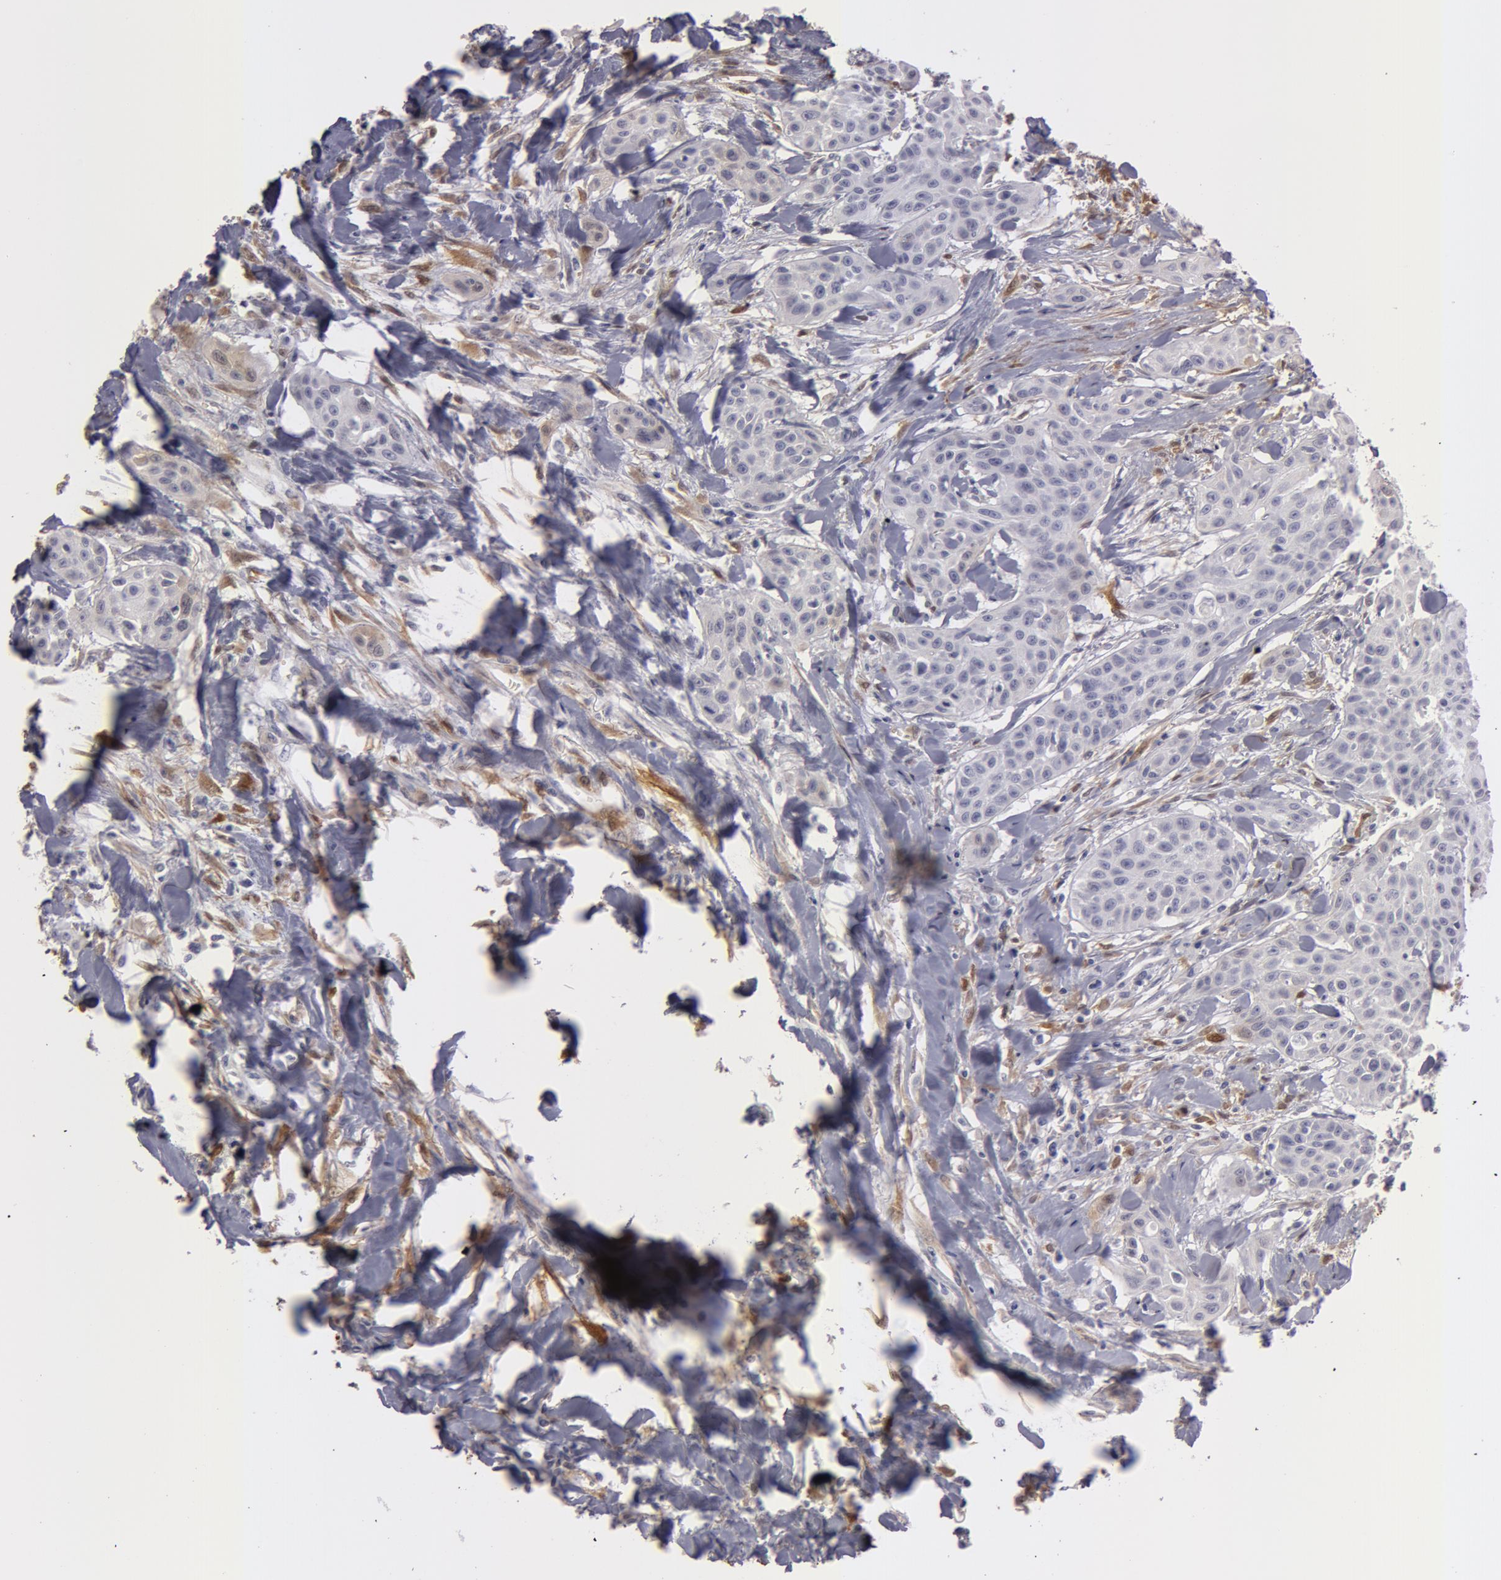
{"staining": {"intensity": "negative", "quantity": "none", "location": "none"}, "tissue": "head and neck cancer", "cell_type": "Tumor cells", "image_type": "cancer", "snomed": [{"axis": "morphology", "description": "Squamous cell carcinoma, NOS"}, {"axis": "morphology", "description": "Squamous cell carcinoma, metastatic, NOS"}, {"axis": "topography", "description": "Lymph node"}, {"axis": "topography", "description": "Salivary gland"}, {"axis": "topography", "description": "Head-Neck"}], "caption": "Human head and neck squamous cell carcinoma stained for a protein using immunohistochemistry (IHC) demonstrates no staining in tumor cells.", "gene": "TAGLN", "patient": {"sex": "female", "age": 74}}